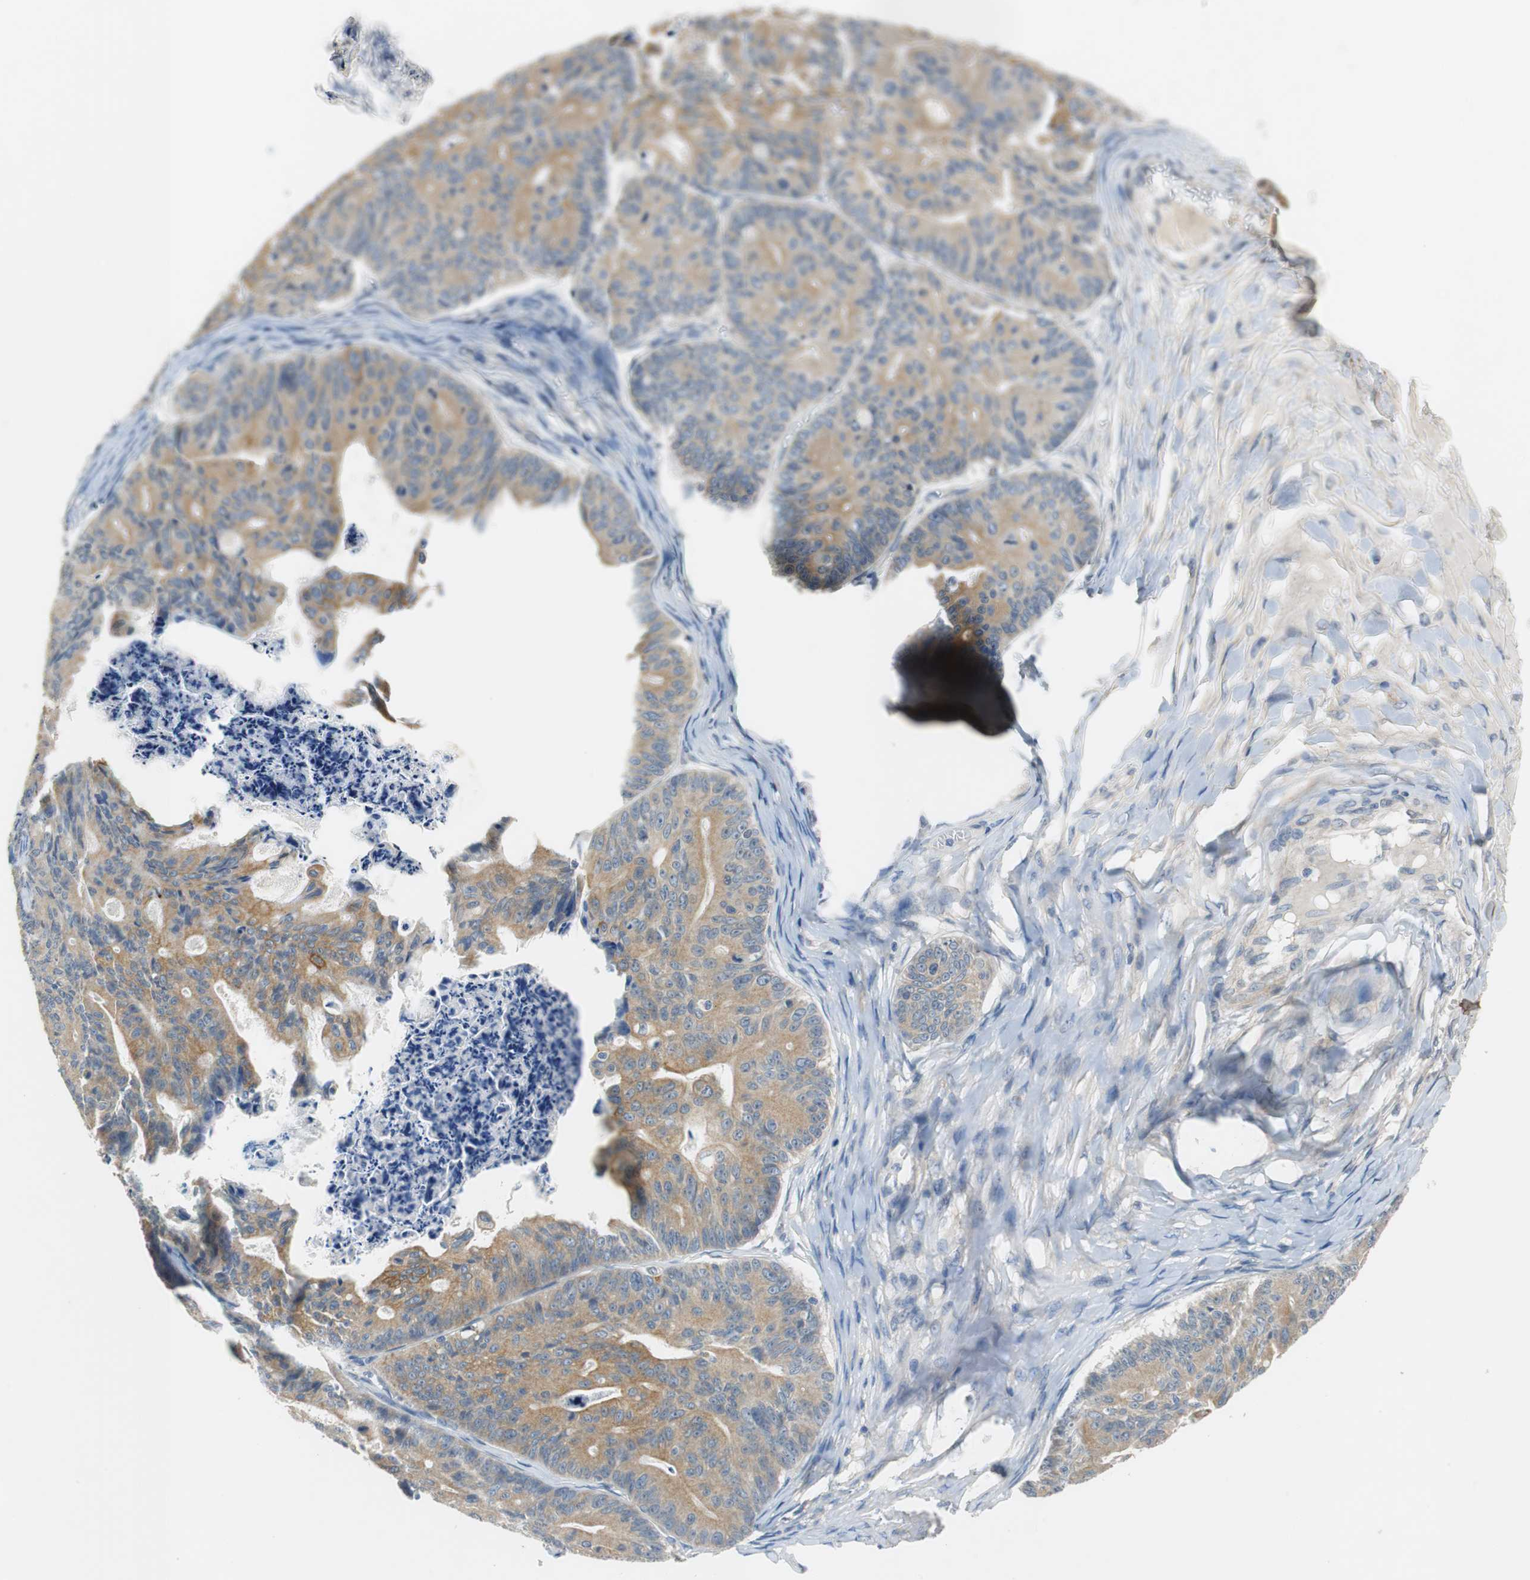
{"staining": {"intensity": "moderate", "quantity": ">75%", "location": "cytoplasmic/membranous"}, "tissue": "ovarian cancer", "cell_type": "Tumor cells", "image_type": "cancer", "snomed": [{"axis": "morphology", "description": "Cystadenocarcinoma, mucinous, NOS"}, {"axis": "topography", "description": "Ovary"}], "caption": "This histopathology image demonstrates mucinous cystadenocarcinoma (ovarian) stained with immunohistochemistry to label a protein in brown. The cytoplasmic/membranous of tumor cells show moderate positivity for the protein. Nuclei are counter-stained blue.", "gene": "FADS2", "patient": {"sex": "female", "age": 36}}